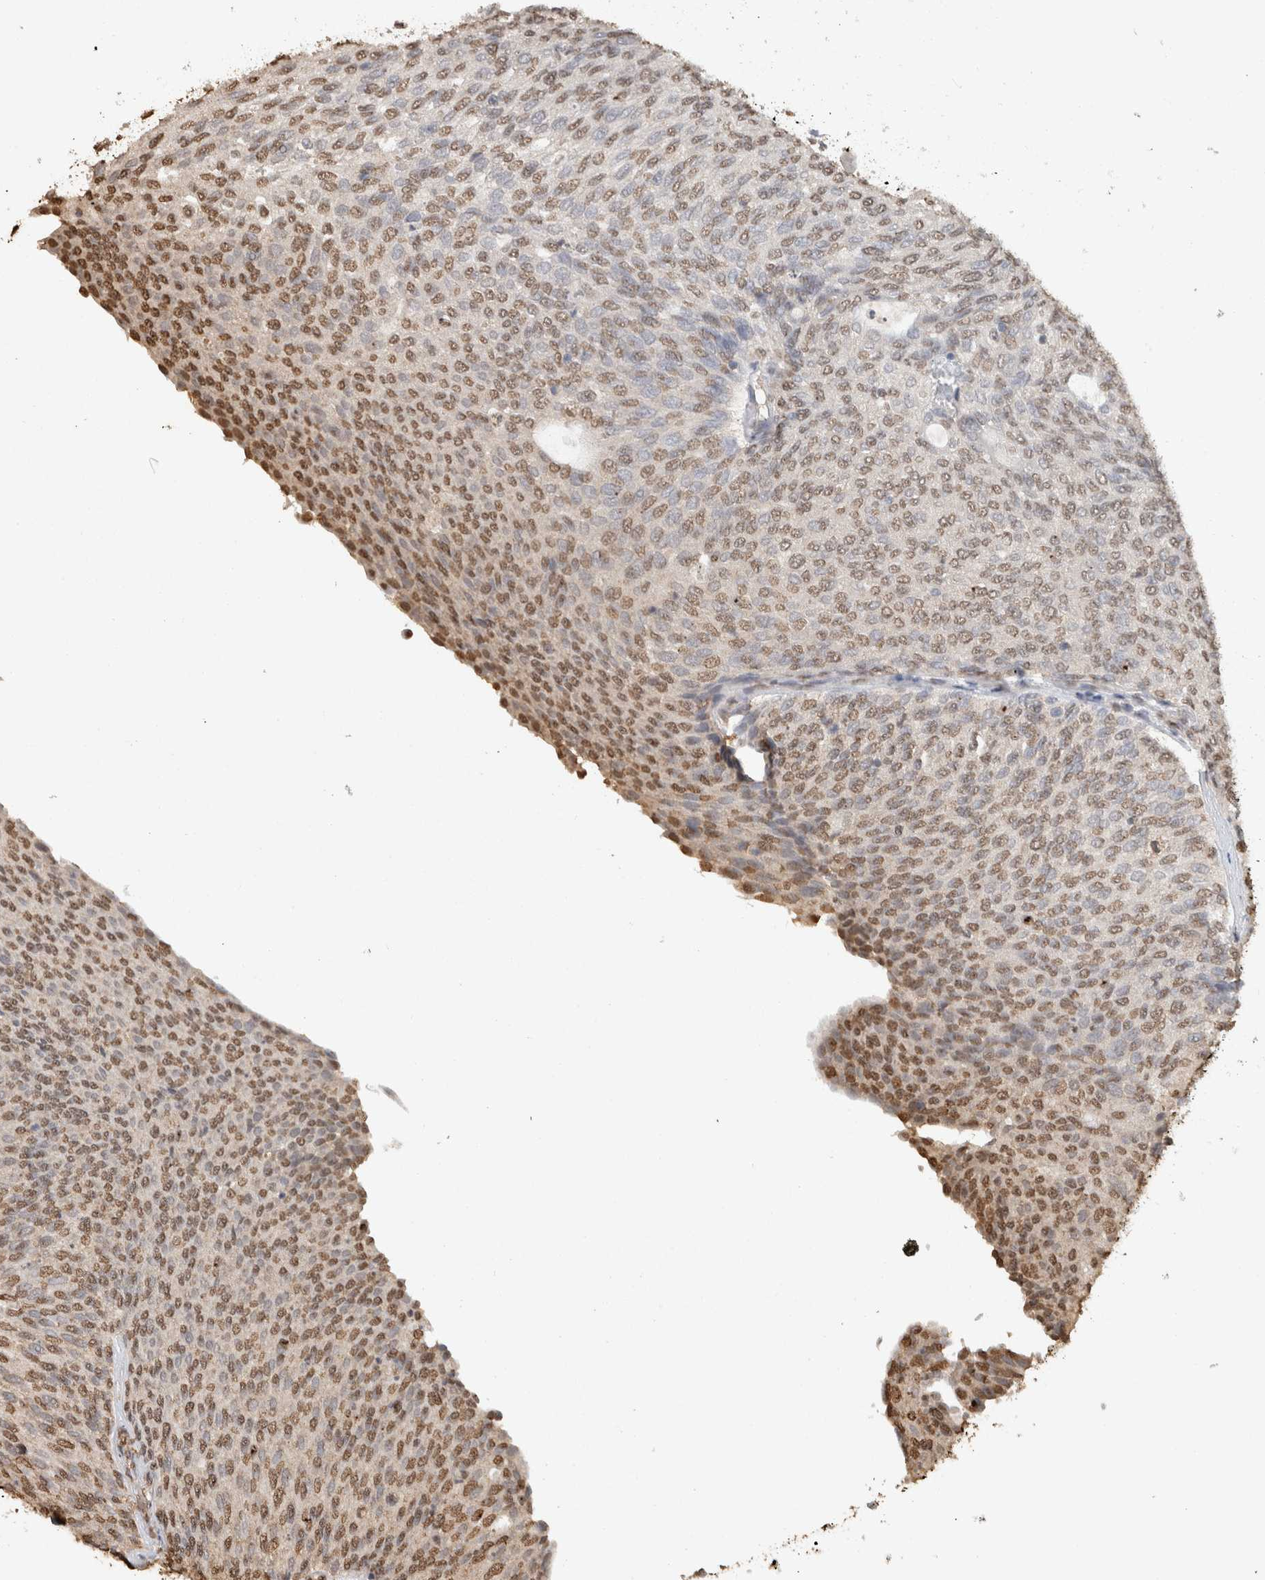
{"staining": {"intensity": "moderate", "quantity": ">75%", "location": "nuclear"}, "tissue": "urothelial cancer", "cell_type": "Tumor cells", "image_type": "cancer", "snomed": [{"axis": "morphology", "description": "Urothelial carcinoma, Low grade"}, {"axis": "topography", "description": "Urinary bladder"}], "caption": "Urothelial carcinoma (low-grade) stained with a brown dye reveals moderate nuclear positive expression in about >75% of tumor cells.", "gene": "HAND2", "patient": {"sex": "female", "age": 79}}